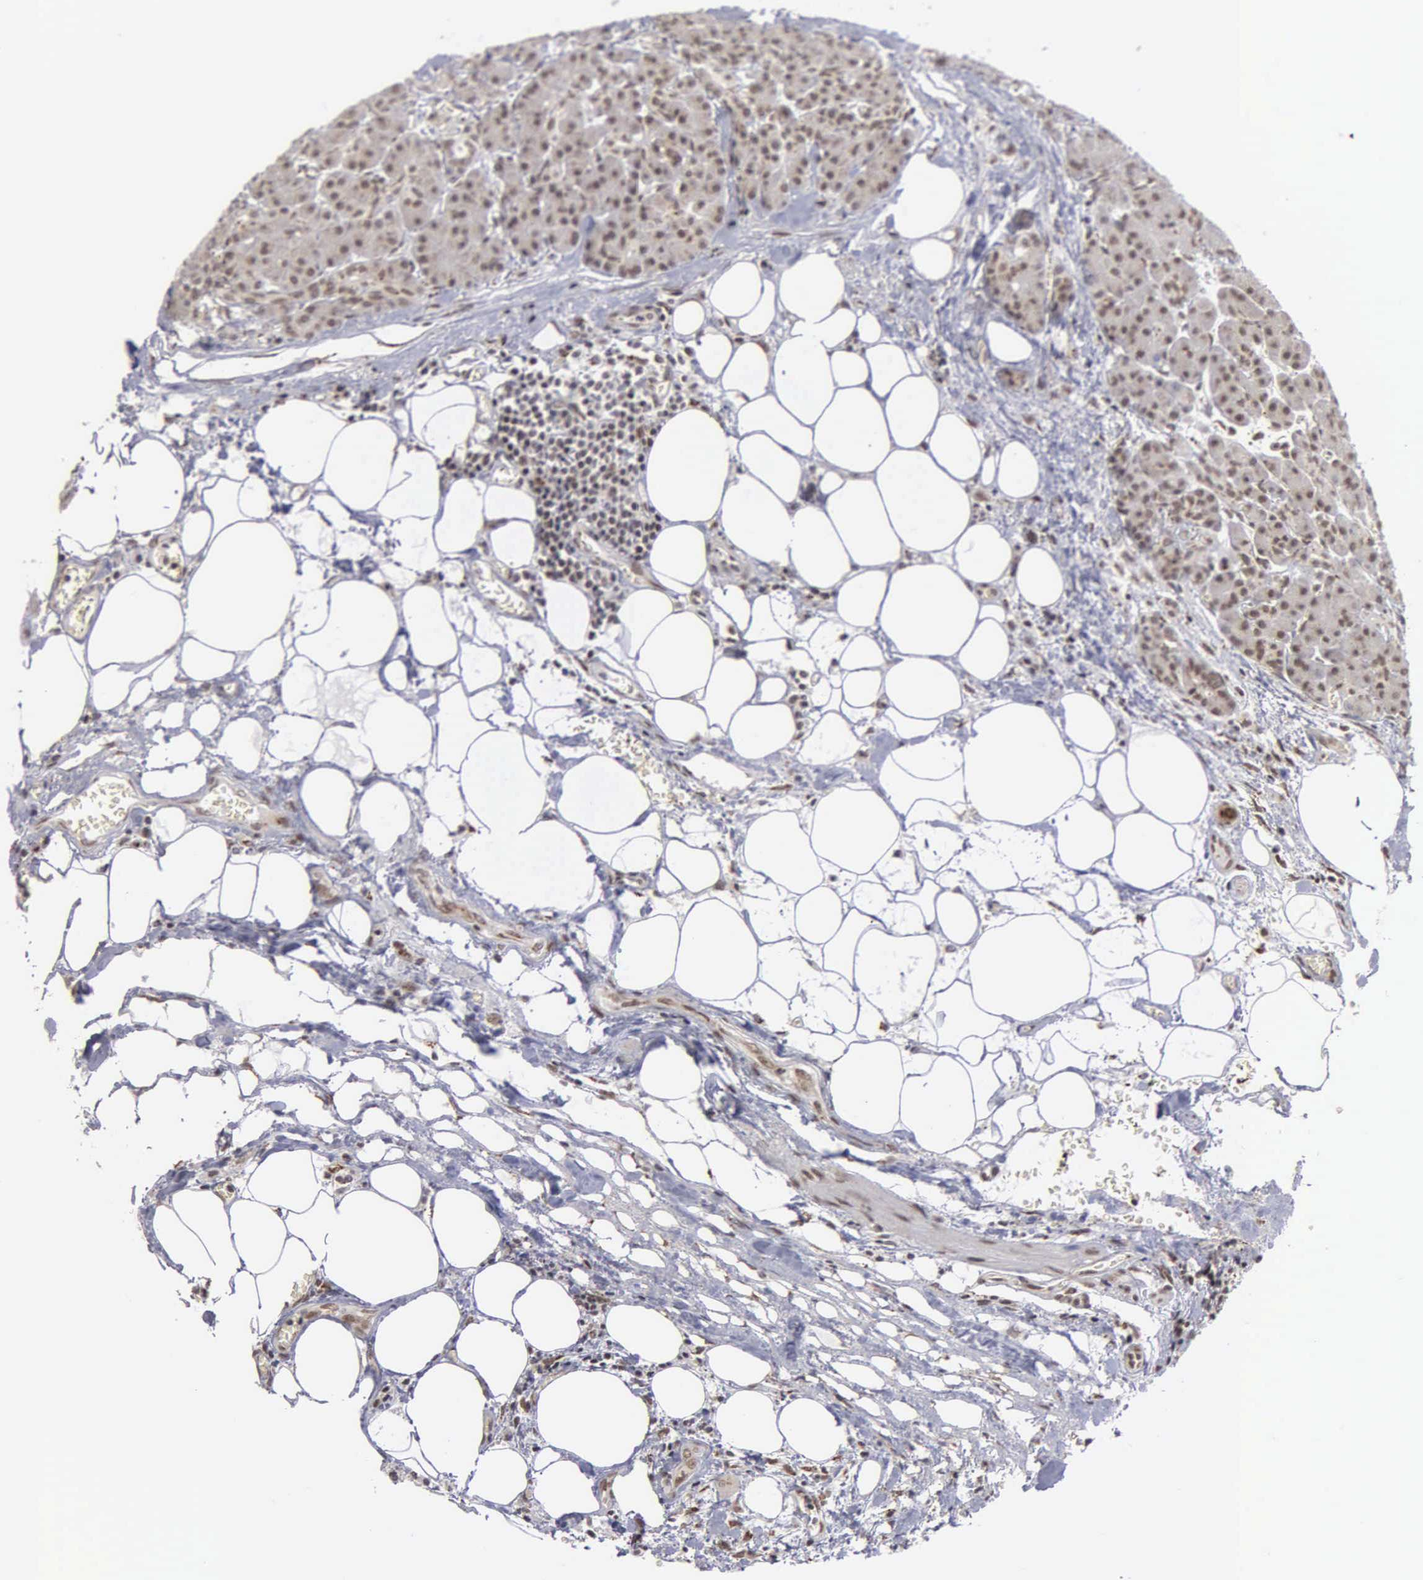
{"staining": {"intensity": "moderate", "quantity": ">75%", "location": "cytoplasmic/membranous,nuclear"}, "tissue": "pancreas", "cell_type": "Exocrine glandular cells", "image_type": "normal", "snomed": [{"axis": "morphology", "description": "Normal tissue, NOS"}, {"axis": "topography", "description": "Pancreas"}], "caption": "Immunohistochemistry (IHC) (DAB) staining of benign pancreas reveals moderate cytoplasmic/membranous,nuclear protein positivity in approximately >75% of exocrine glandular cells. (IHC, brightfield microscopy, high magnification).", "gene": "GTF2A1", "patient": {"sex": "male", "age": 73}}